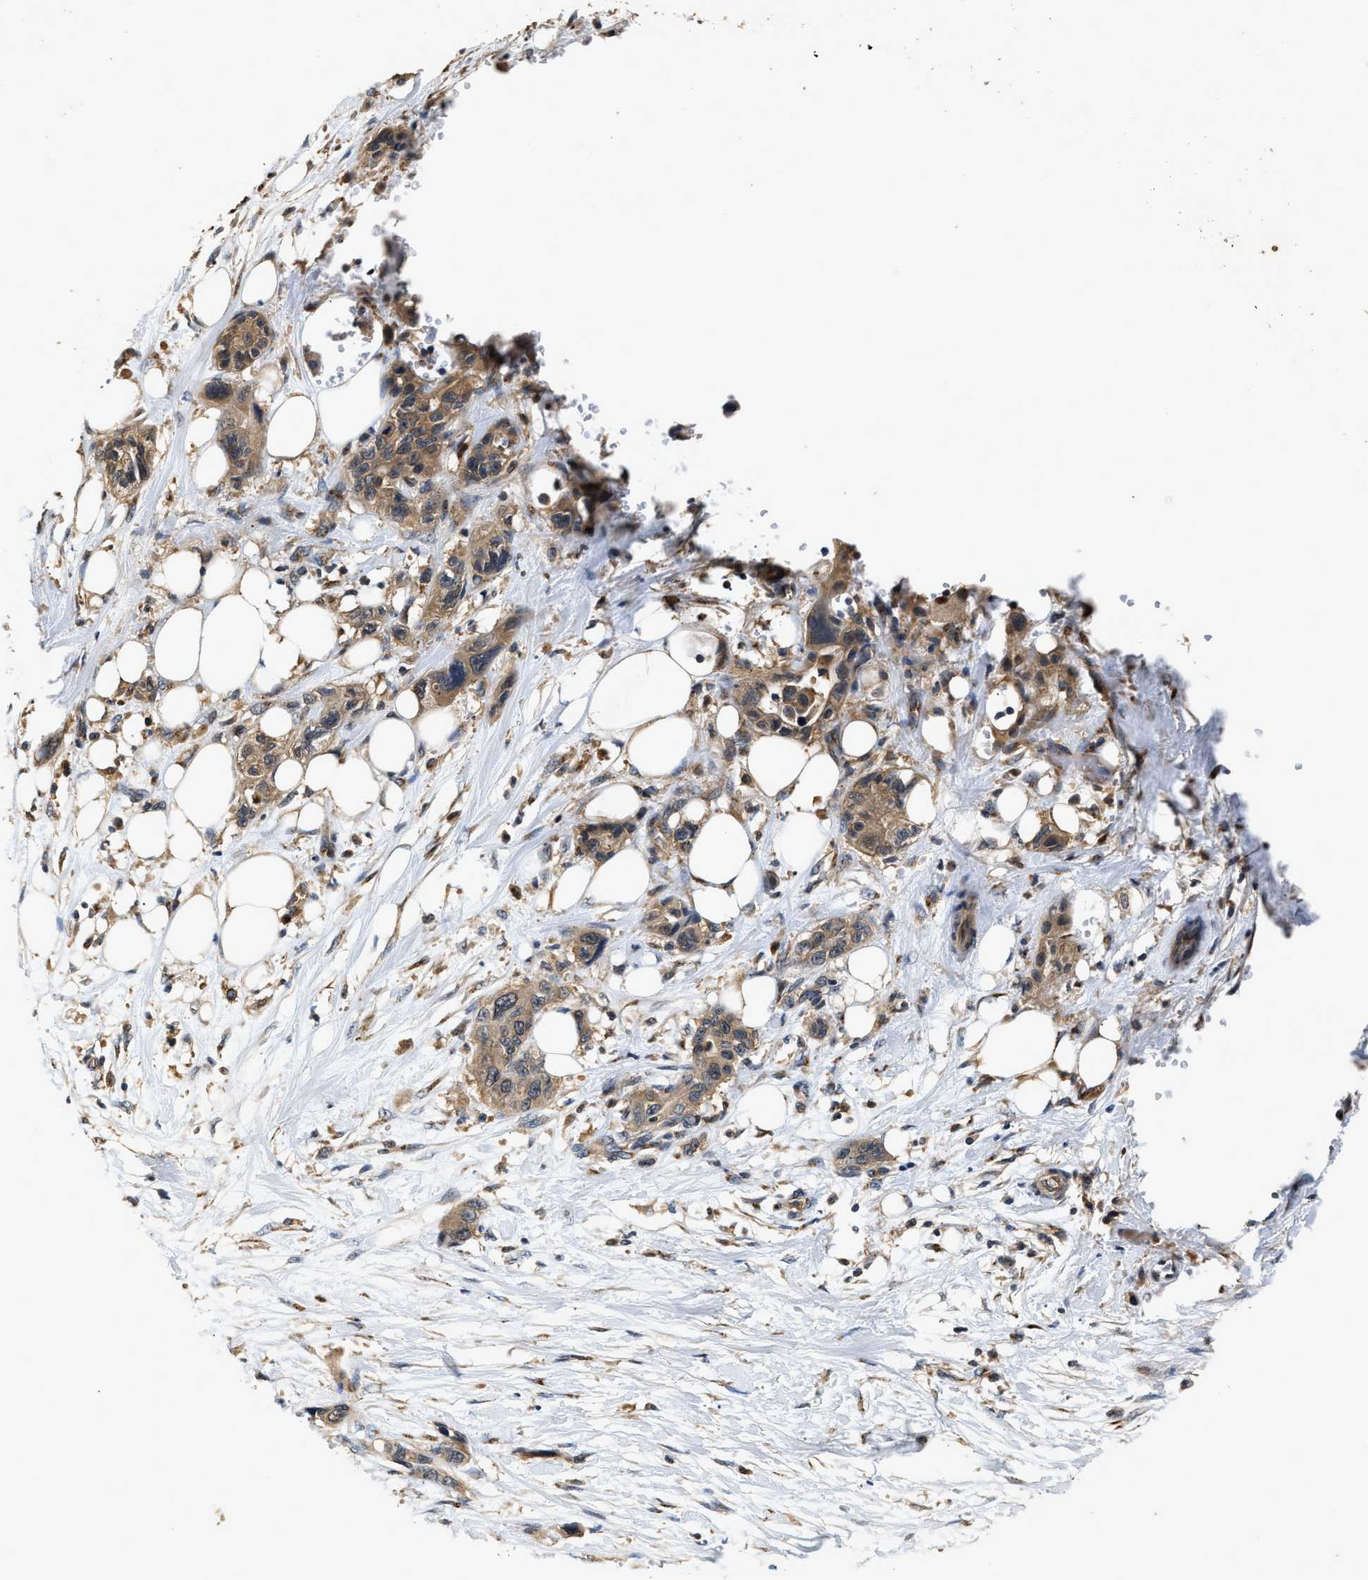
{"staining": {"intensity": "moderate", "quantity": ">75%", "location": "cytoplasmic/membranous"}, "tissue": "pancreatic cancer", "cell_type": "Tumor cells", "image_type": "cancer", "snomed": [{"axis": "morphology", "description": "Adenocarcinoma, NOS"}, {"axis": "topography", "description": "Pancreas"}], "caption": "This micrograph exhibits immunohistochemistry (IHC) staining of human adenocarcinoma (pancreatic), with medium moderate cytoplasmic/membranous staining in approximately >75% of tumor cells.", "gene": "CHUK", "patient": {"sex": "male", "age": 46}}